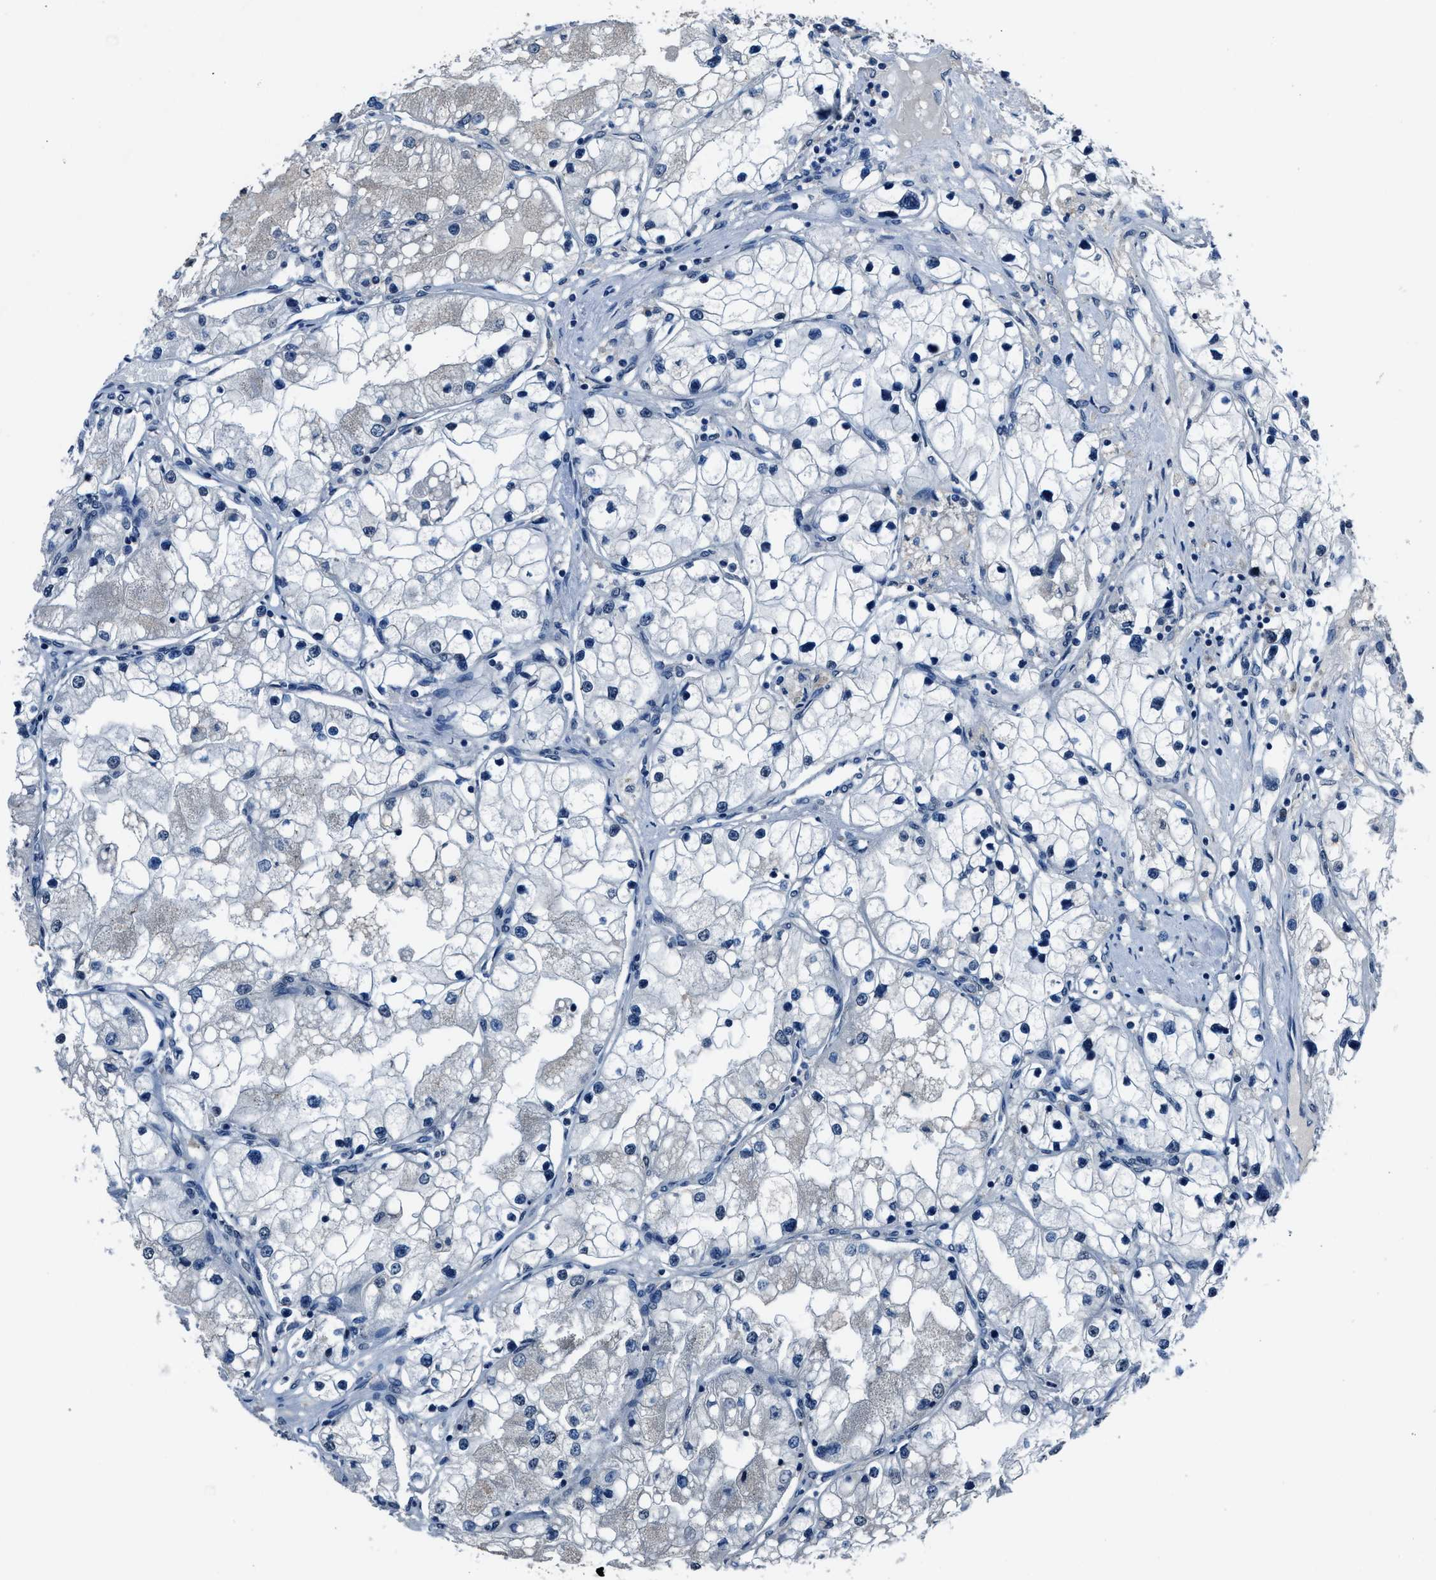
{"staining": {"intensity": "negative", "quantity": "none", "location": "none"}, "tissue": "renal cancer", "cell_type": "Tumor cells", "image_type": "cancer", "snomed": [{"axis": "morphology", "description": "Adenocarcinoma, NOS"}, {"axis": "topography", "description": "Kidney"}], "caption": "IHC photomicrograph of renal cancer (adenocarcinoma) stained for a protein (brown), which displays no expression in tumor cells.", "gene": "DUSP19", "patient": {"sex": "male", "age": 68}}